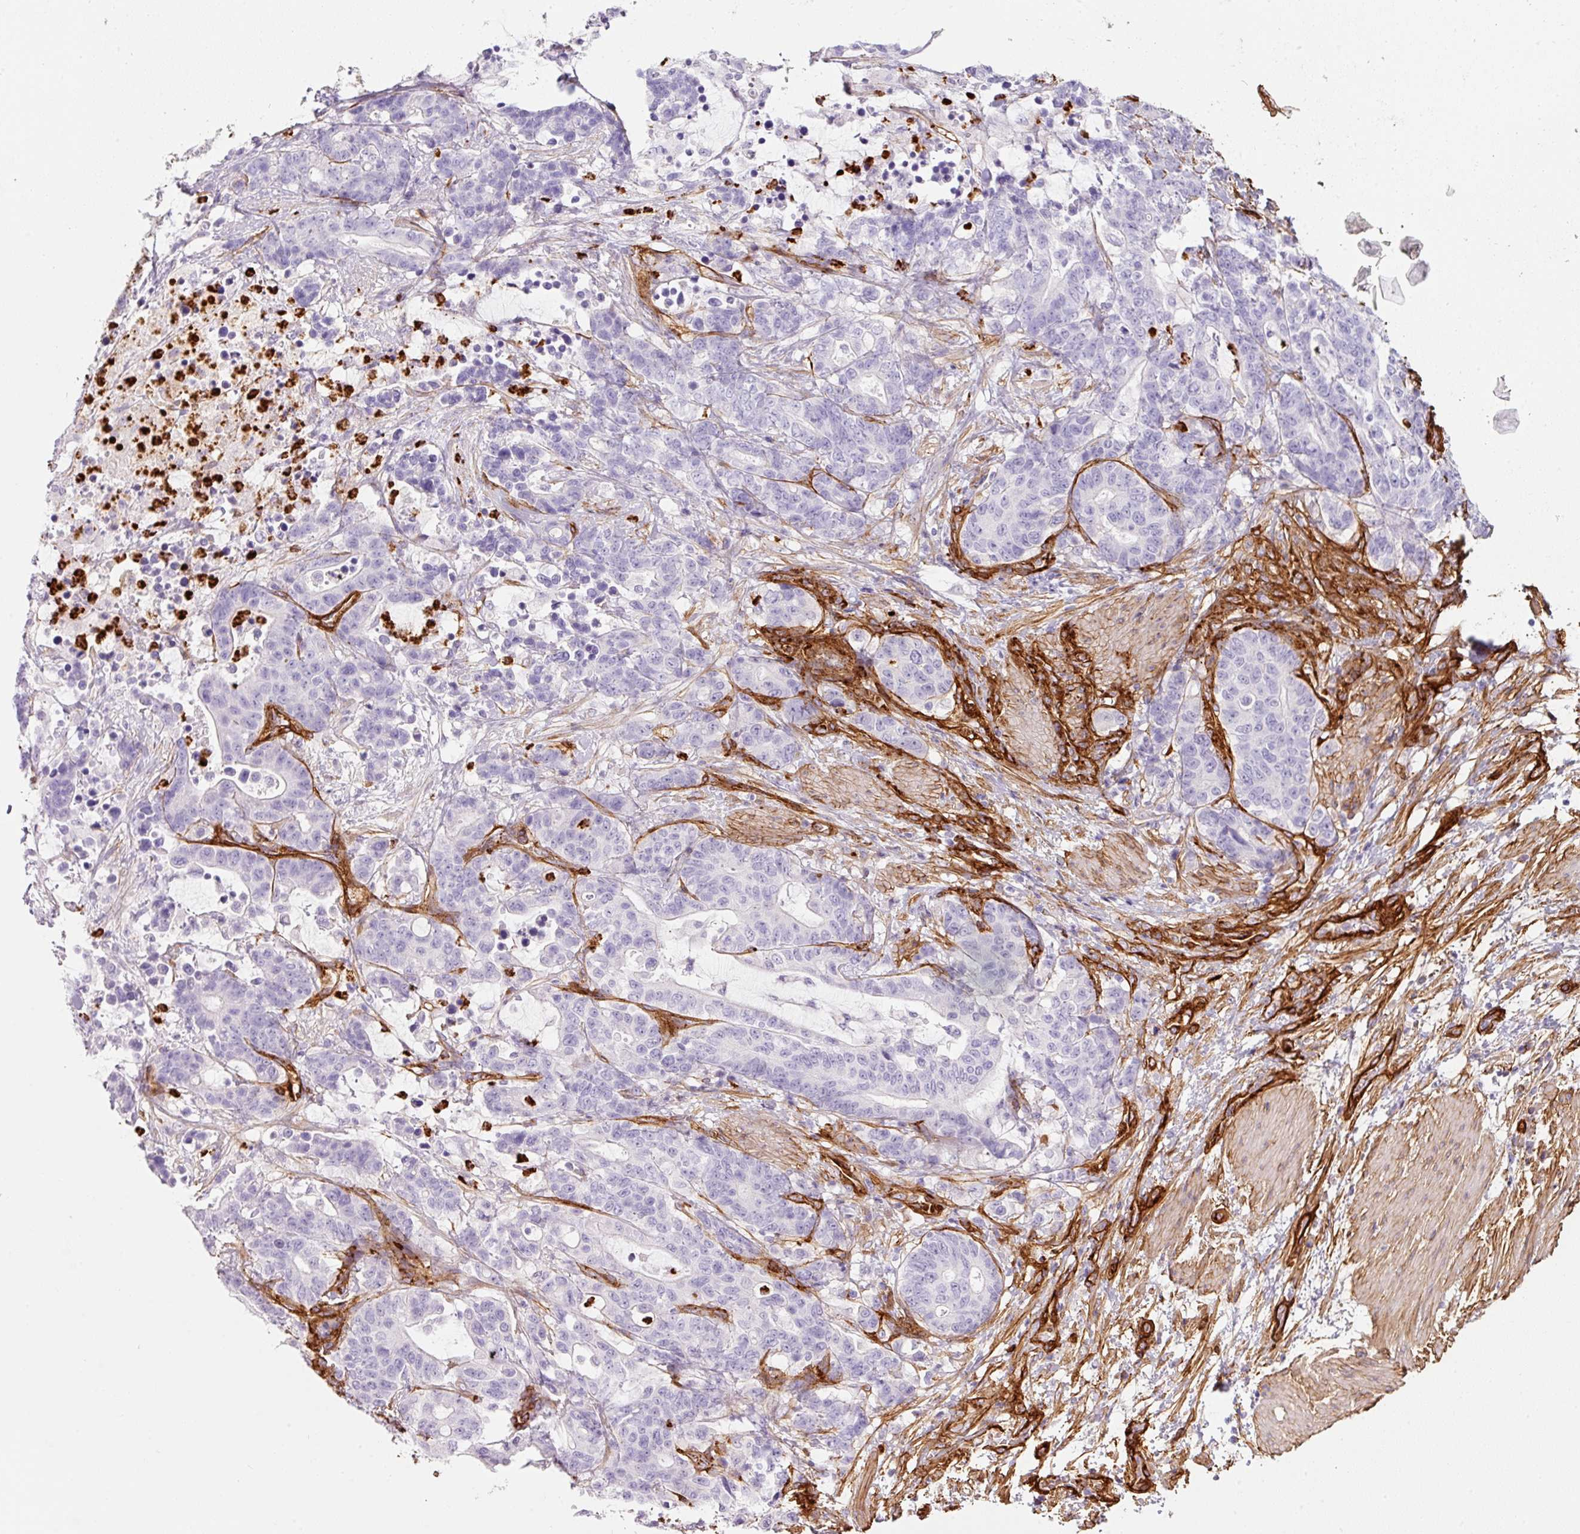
{"staining": {"intensity": "negative", "quantity": "none", "location": "none"}, "tissue": "stomach cancer", "cell_type": "Tumor cells", "image_type": "cancer", "snomed": [{"axis": "morphology", "description": "Normal tissue, NOS"}, {"axis": "morphology", "description": "Adenocarcinoma, NOS"}, {"axis": "topography", "description": "Stomach"}], "caption": "IHC image of adenocarcinoma (stomach) stained for a protein (brown), which demonstrates no expression in tumor cells.", "gene": "LOXL4", "patient": {"sex": "female", "age": 64}}